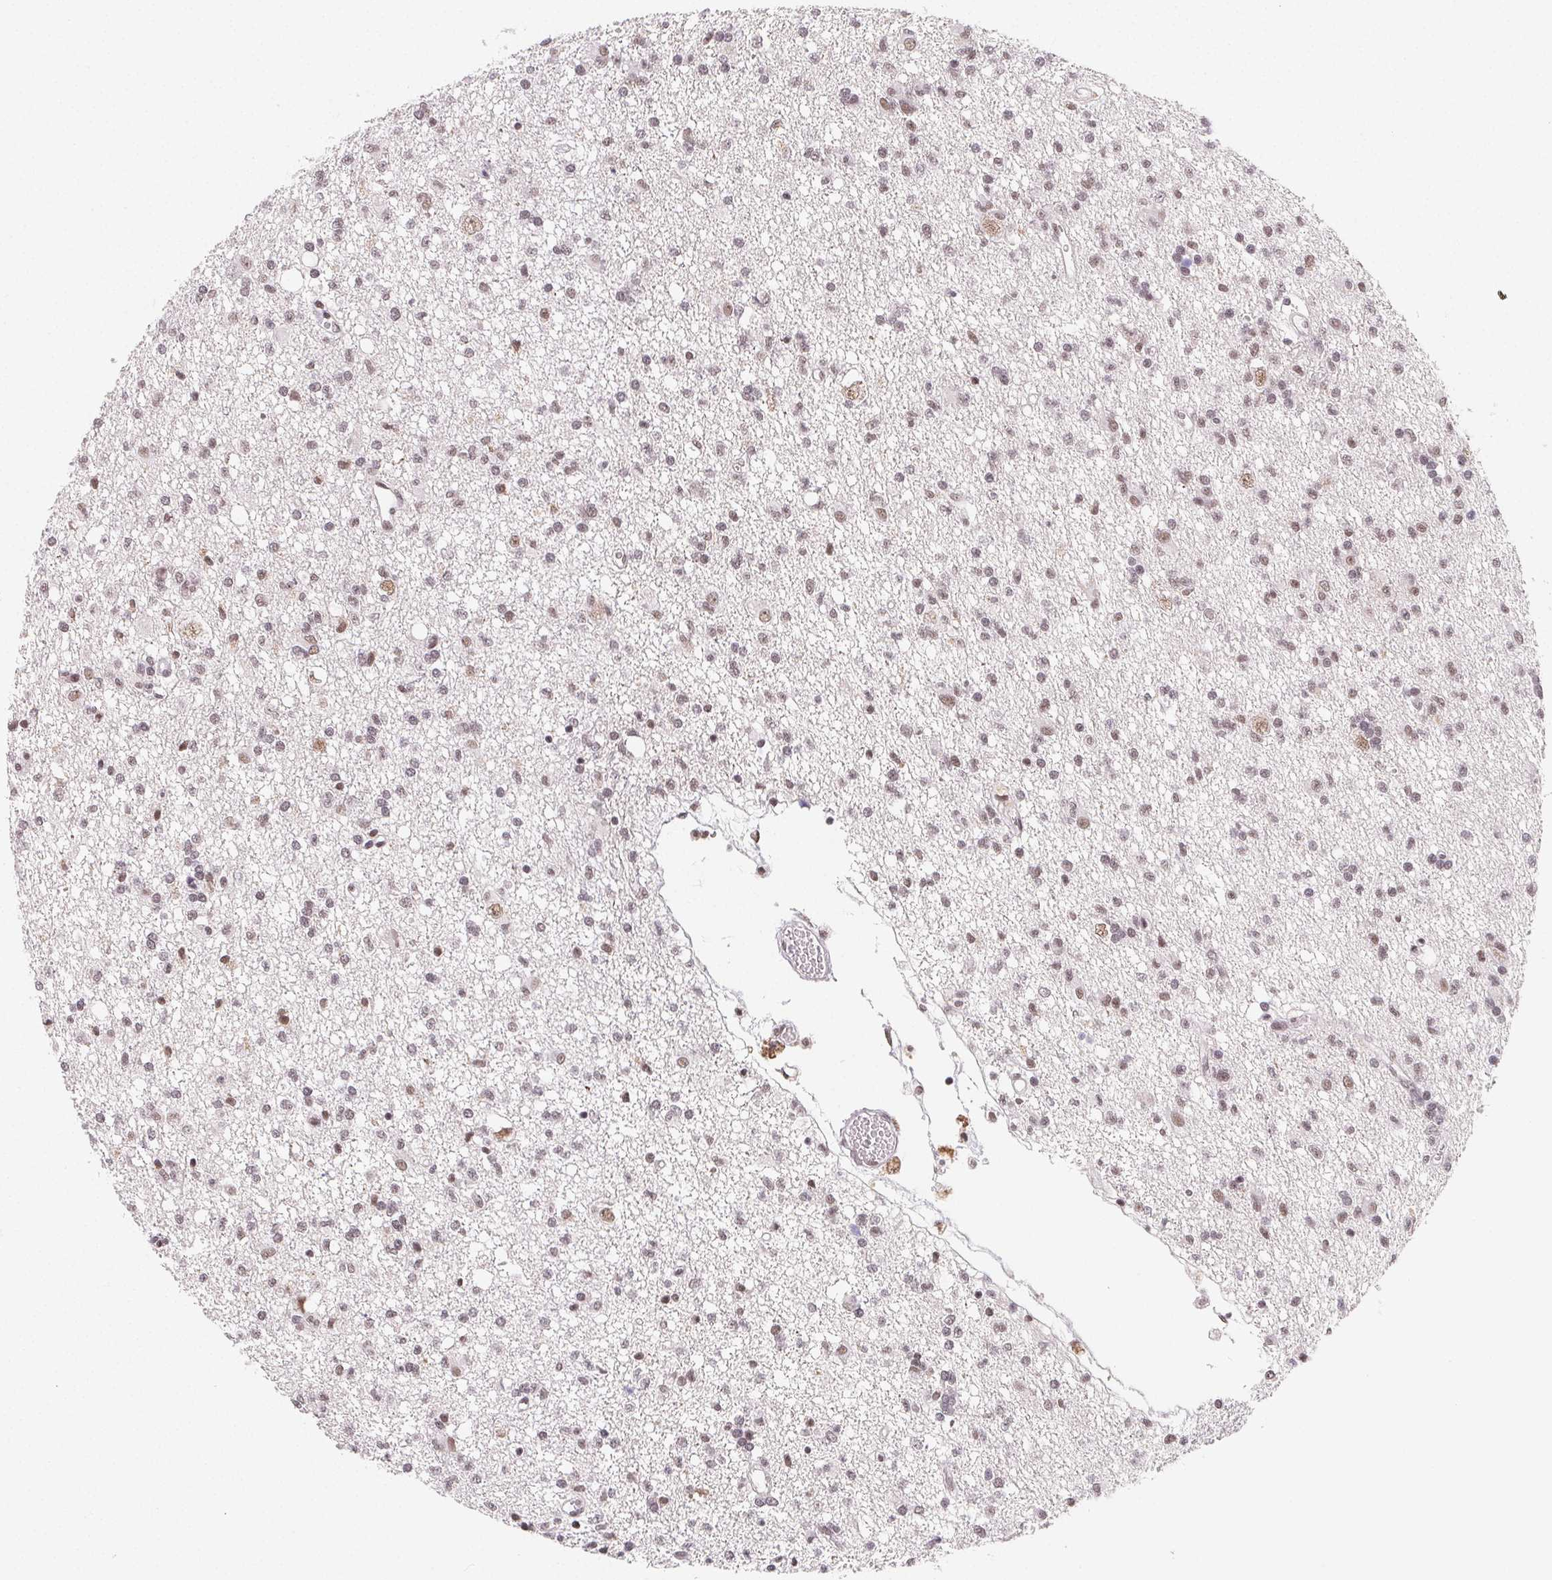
{"staining": {"intensity": "weak", "quantity": ">75%", "location": "nuclear"}, "tissue": "glioma", "cell_type": "Tumor cells", "image_type": "cancer", "snomed": [{"axis": "morphology", "description": "Glioma, malignant, Low grade"}, {"axis": "topography", "description": "Brain"}], "caption": "A brown stain labels weak nuclear staining of a protein in glioma tumor cells. (DAB (3,3'-diaminobenzidine) IHC with brightfield microscopy, high magnification).", "gene": "TCERG1", "patient": {"sex": "male", "age": 64}}